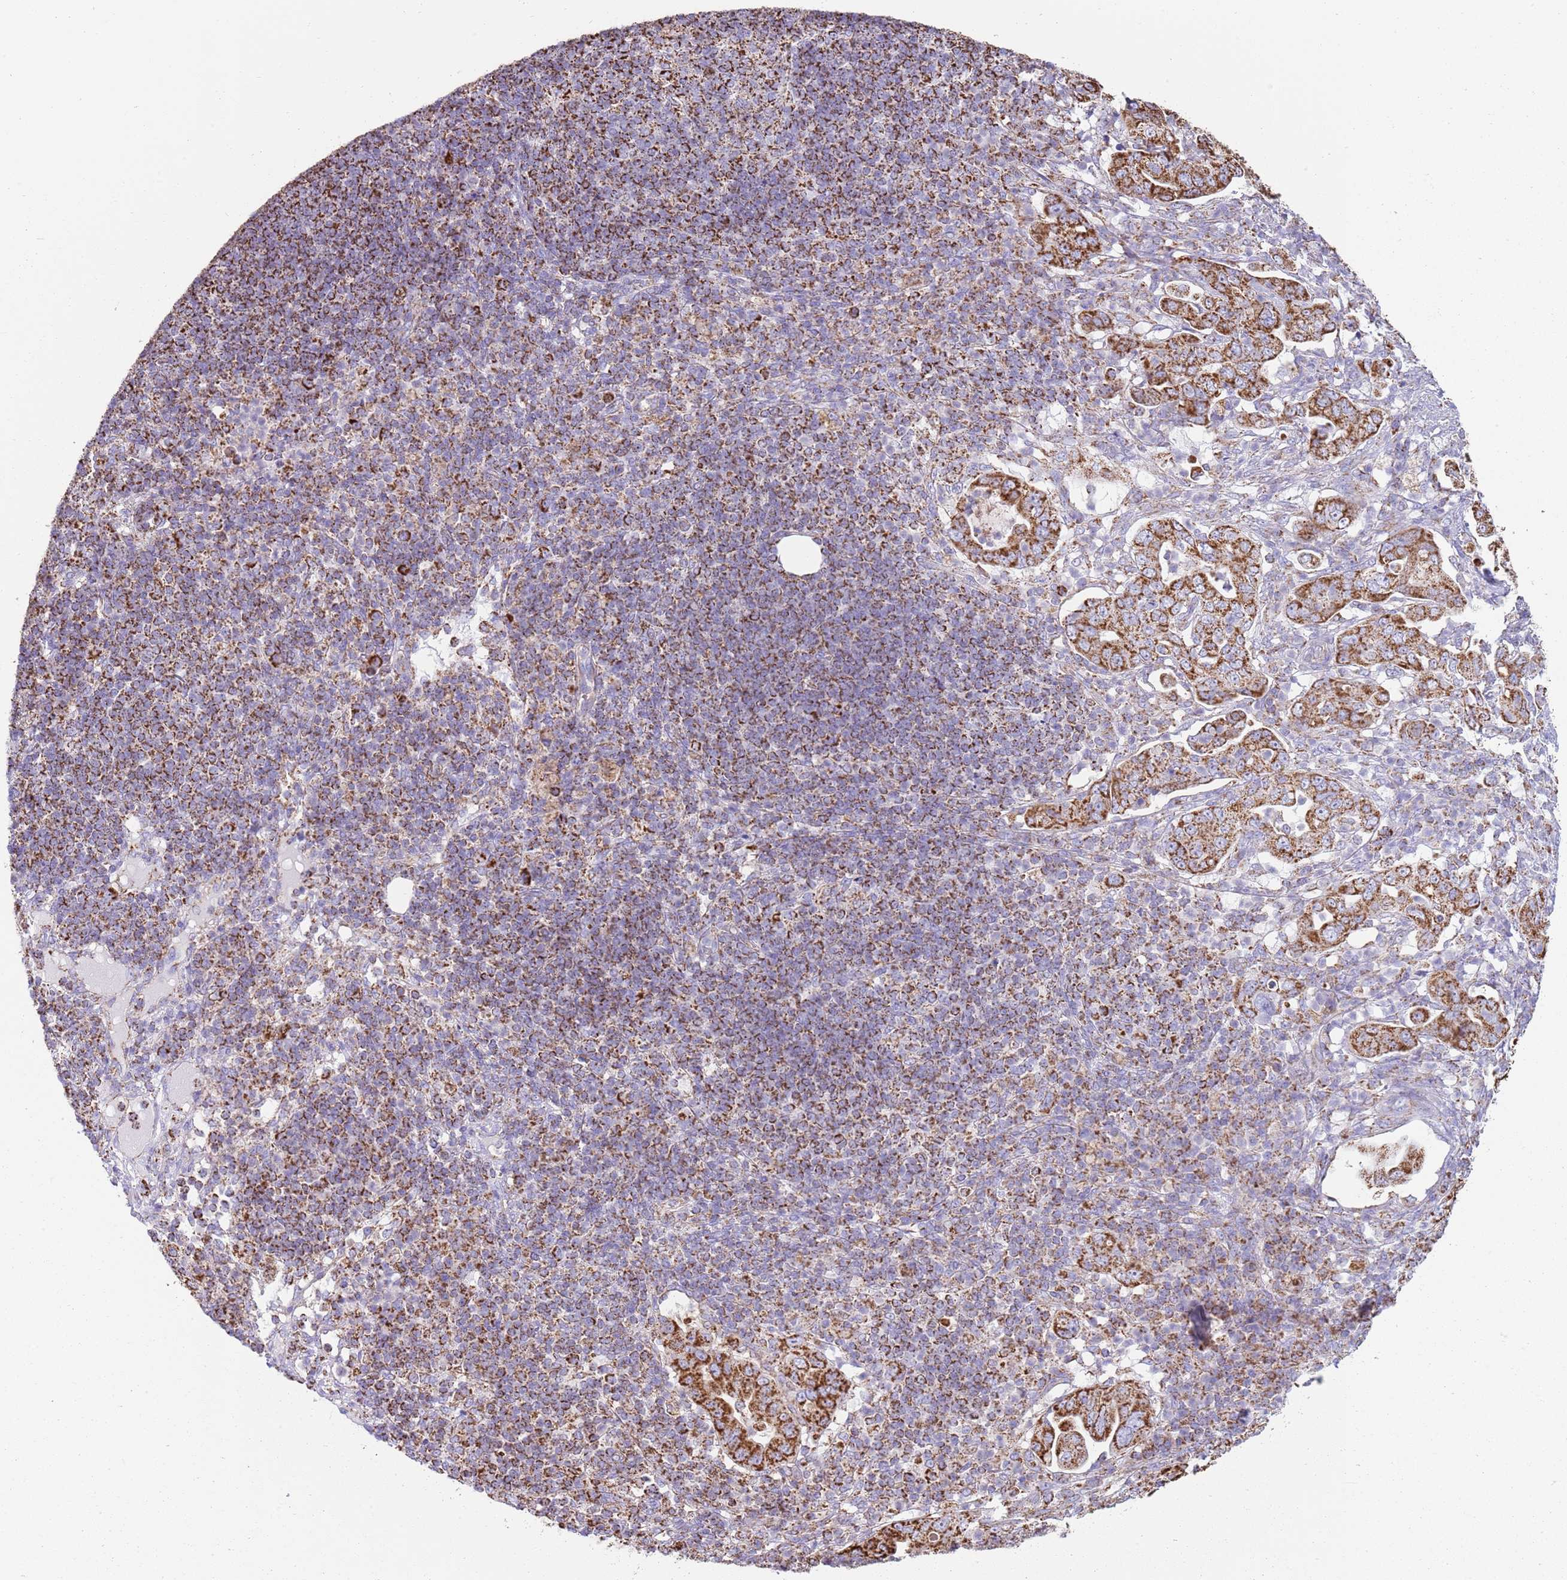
{"staining": {"intensity": "strong", "quantity": ">75%", "location": "cytoplasmic/membranous"}, "tissue": "pancreatic cancer", "cell_type": "Tumor cells", "image_type": "cancer", "snomed": [{"axis": "morphology", "description": "Normal tissue, NOS"}, {"axis": "morphology", "description": "Adenocarcinoma, NOS"}, {"axis": "topography", "description": "Lymph node"}, {"axis": "topography", "description": "Pancreas"}], "caption": "High-magnification brightfield microscopy of pancreatic cancer (adenocarcinoma) stained with DAB (3,3'-diaminobenzidine) (brown) and counterstained with hematoxylin (blue). tumor cells exhibit strong cytoplasmic/membranous positivity is appreciated in approximately>75% of cells.", "gene": "TTLL1", "patient": {"sex": "female", "age": 67}}